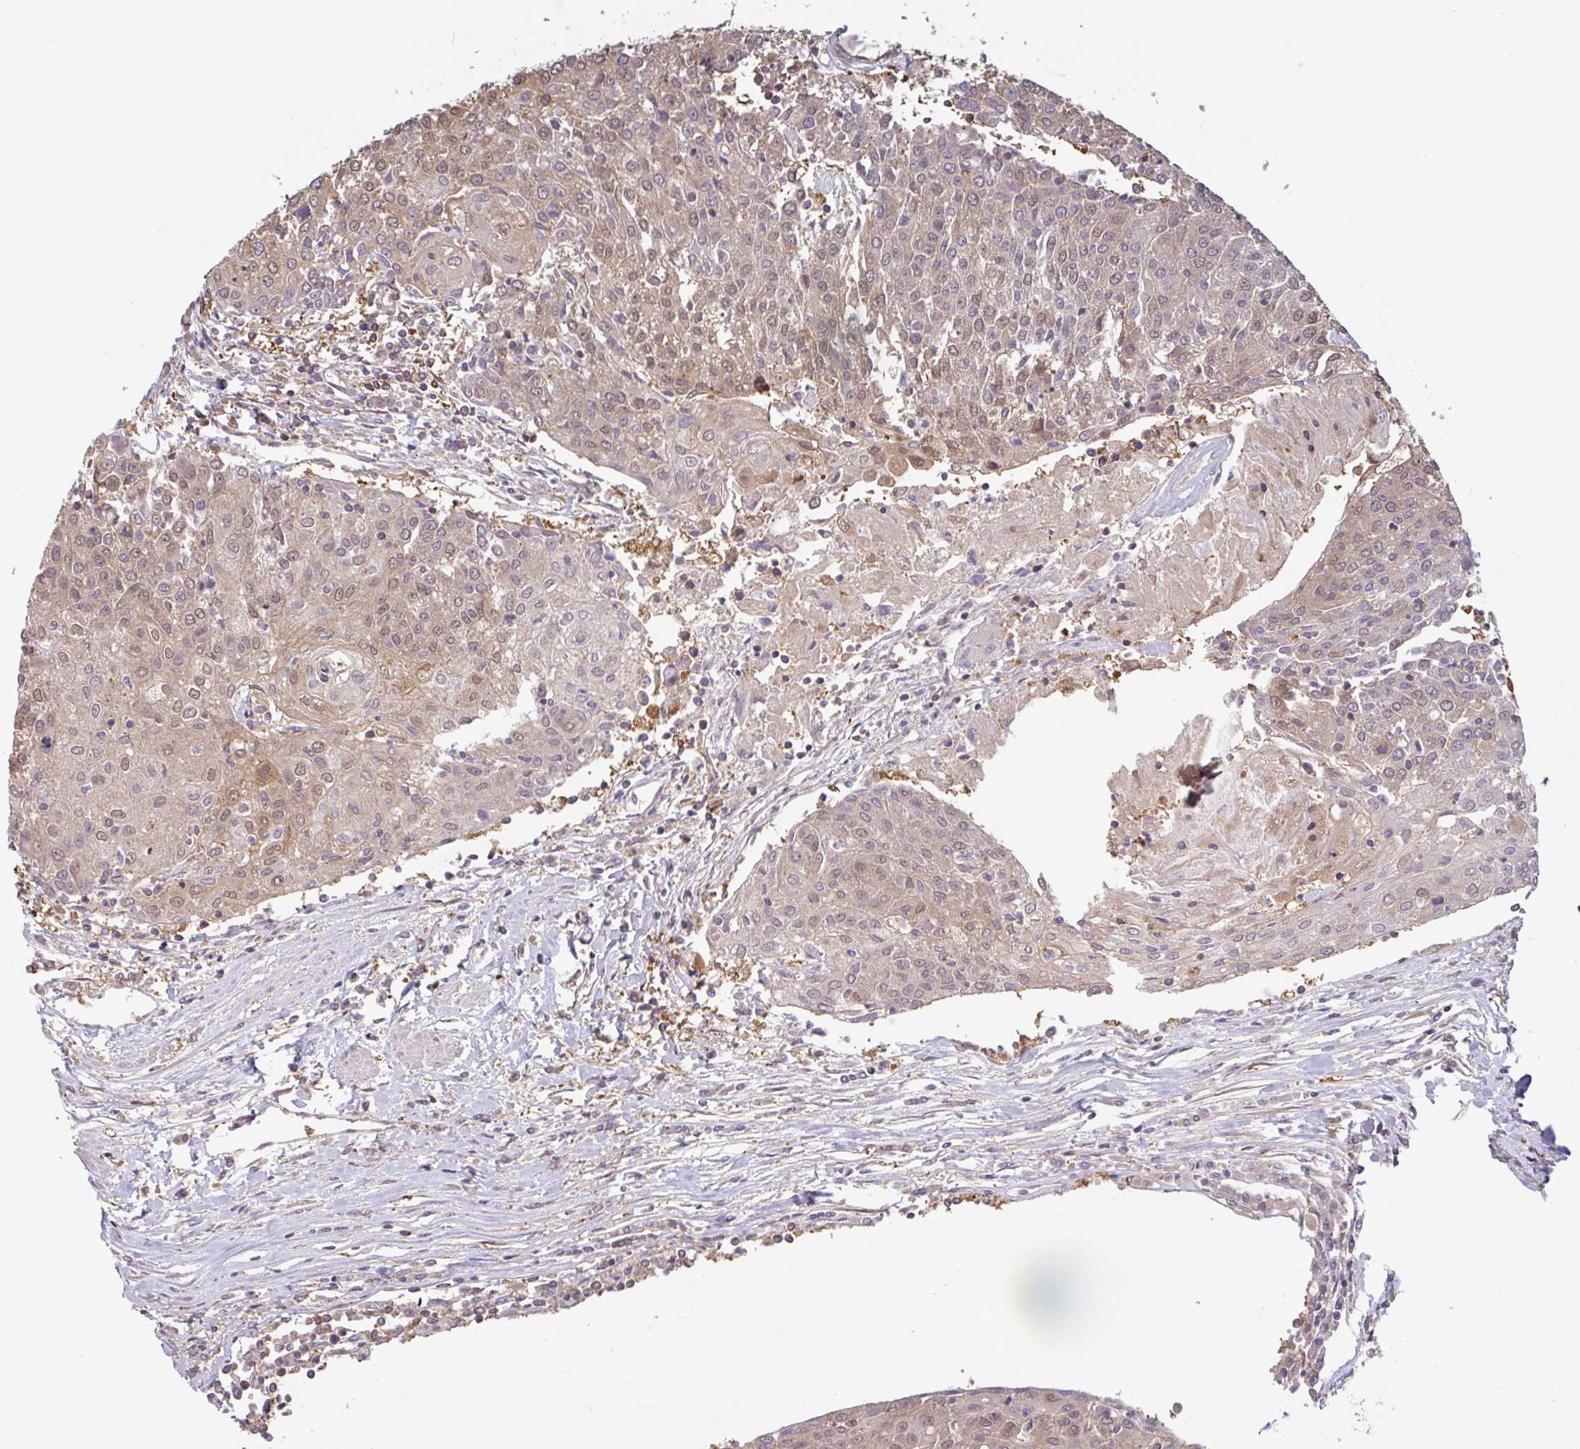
{"staining": {"intensity": "weak", "quantity": ">75%", "location": "cytoplasmic/membranous,nuclear"}, "tissue": "urothelial cancer", "cell_type": "Tumor cells", "image_type": "cancer", "snomed": [{"axis": "morphology", "description": "Urothelial carcinoma, High grade"}, {"axis": "topography", "description": "Urinary bladder"}], "caption": "Brown immunohistochemical staining in human high-grade urothelial carcinoma exhibits weak cytoplasmic/membranous and nuclear expression in about >75% of tumor cells.", "gene": "OTOP2", "patient": {"sex": "female", "age": 85}}